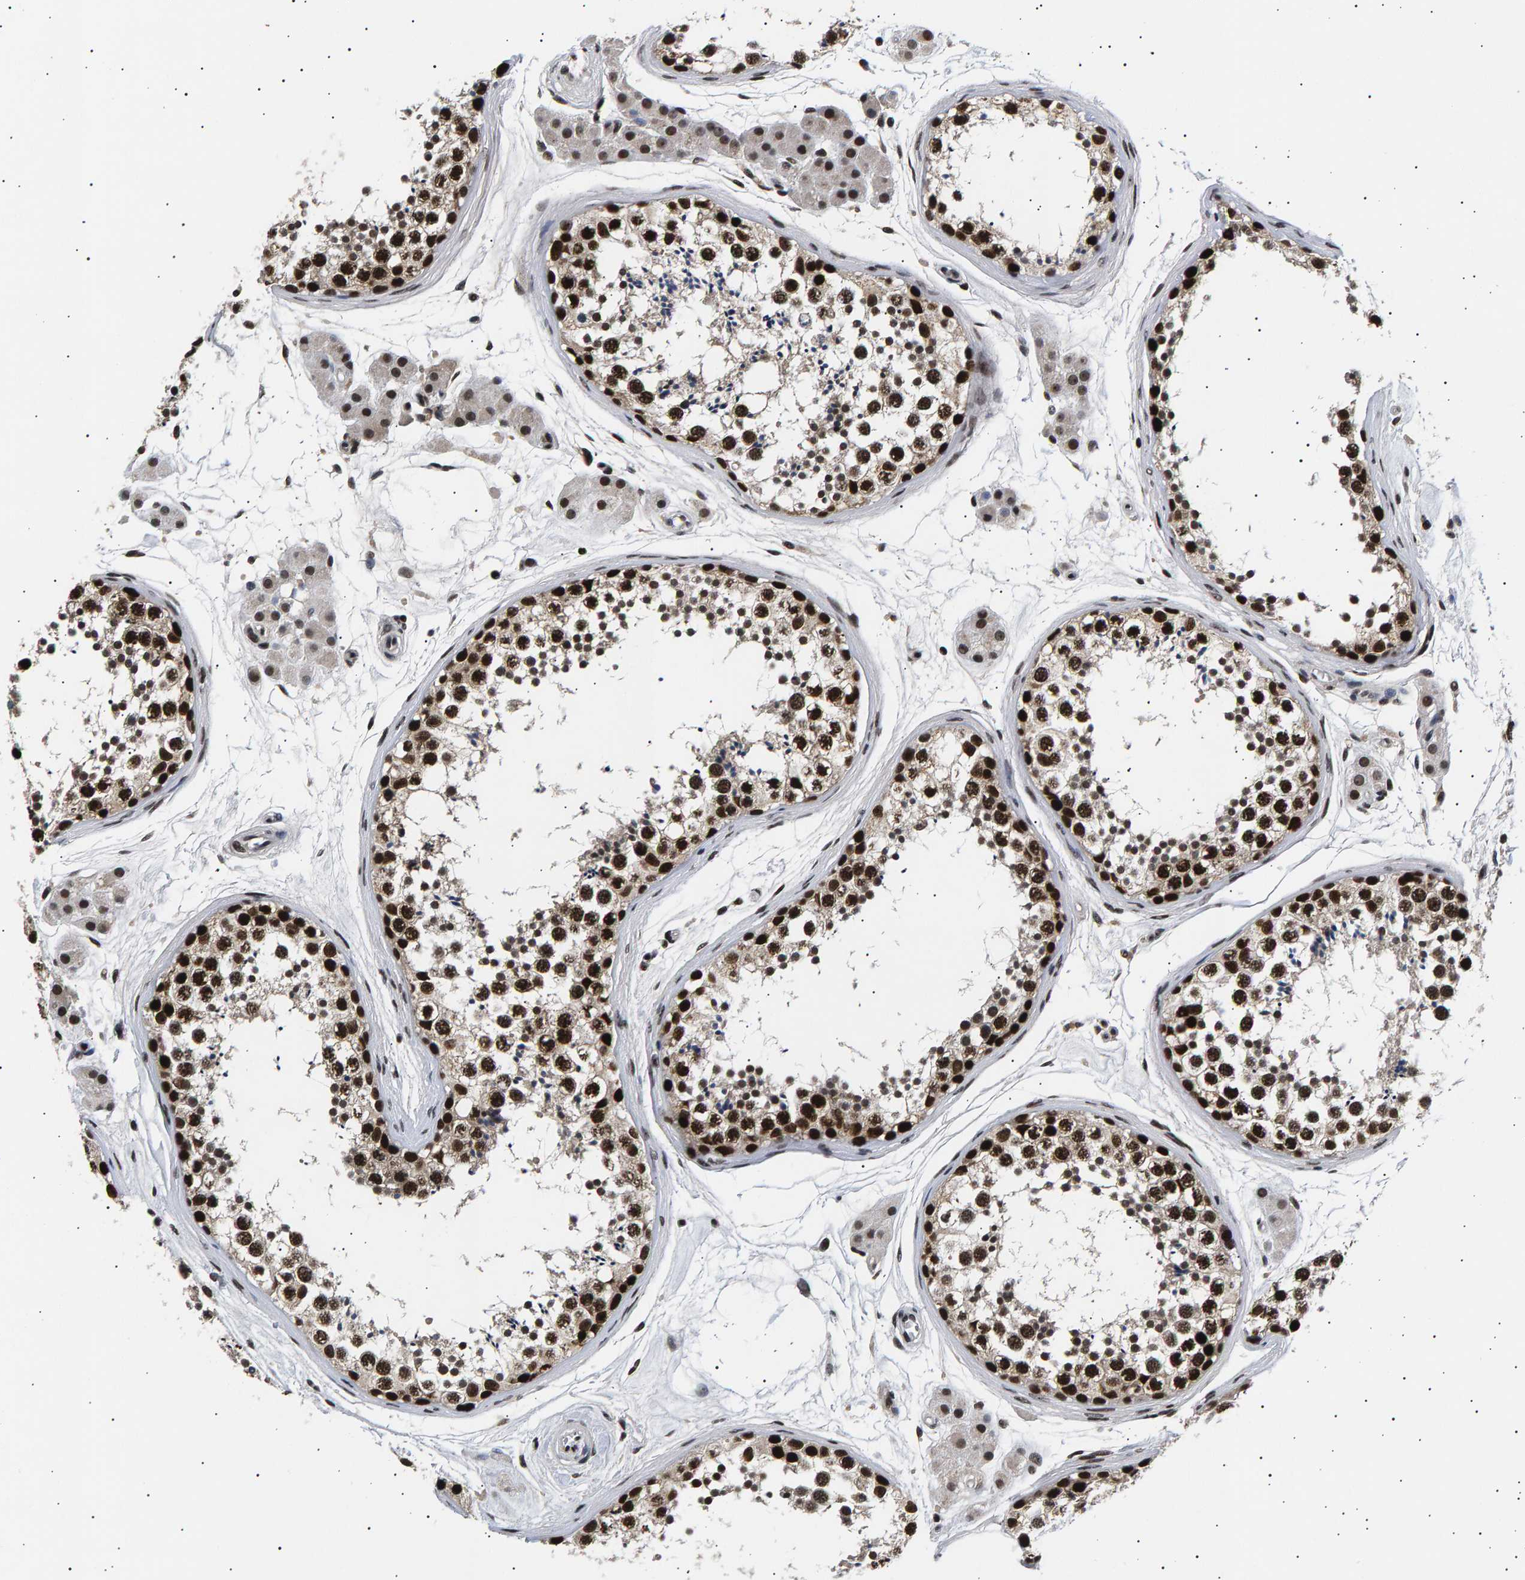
{"staining": {"intensity": "strong", "quantity": ">75%", "location": "nuclear"}, "tissue": "testis", "cell_type": "Cells in seminiferous ducts", "image_type": "normal", "snomed": [{"axis": "morphology", "description": "Normal tissue, NOS"}, {"axis": "topography", "description": "Testis"}], "caption": "The immunohistochemical stain labels strong nuclear staining in cells in seminiferous ducts of unremarkable testis.", "gene": "ANKRD40", "patient": {"sex": "male", "age": 56}}